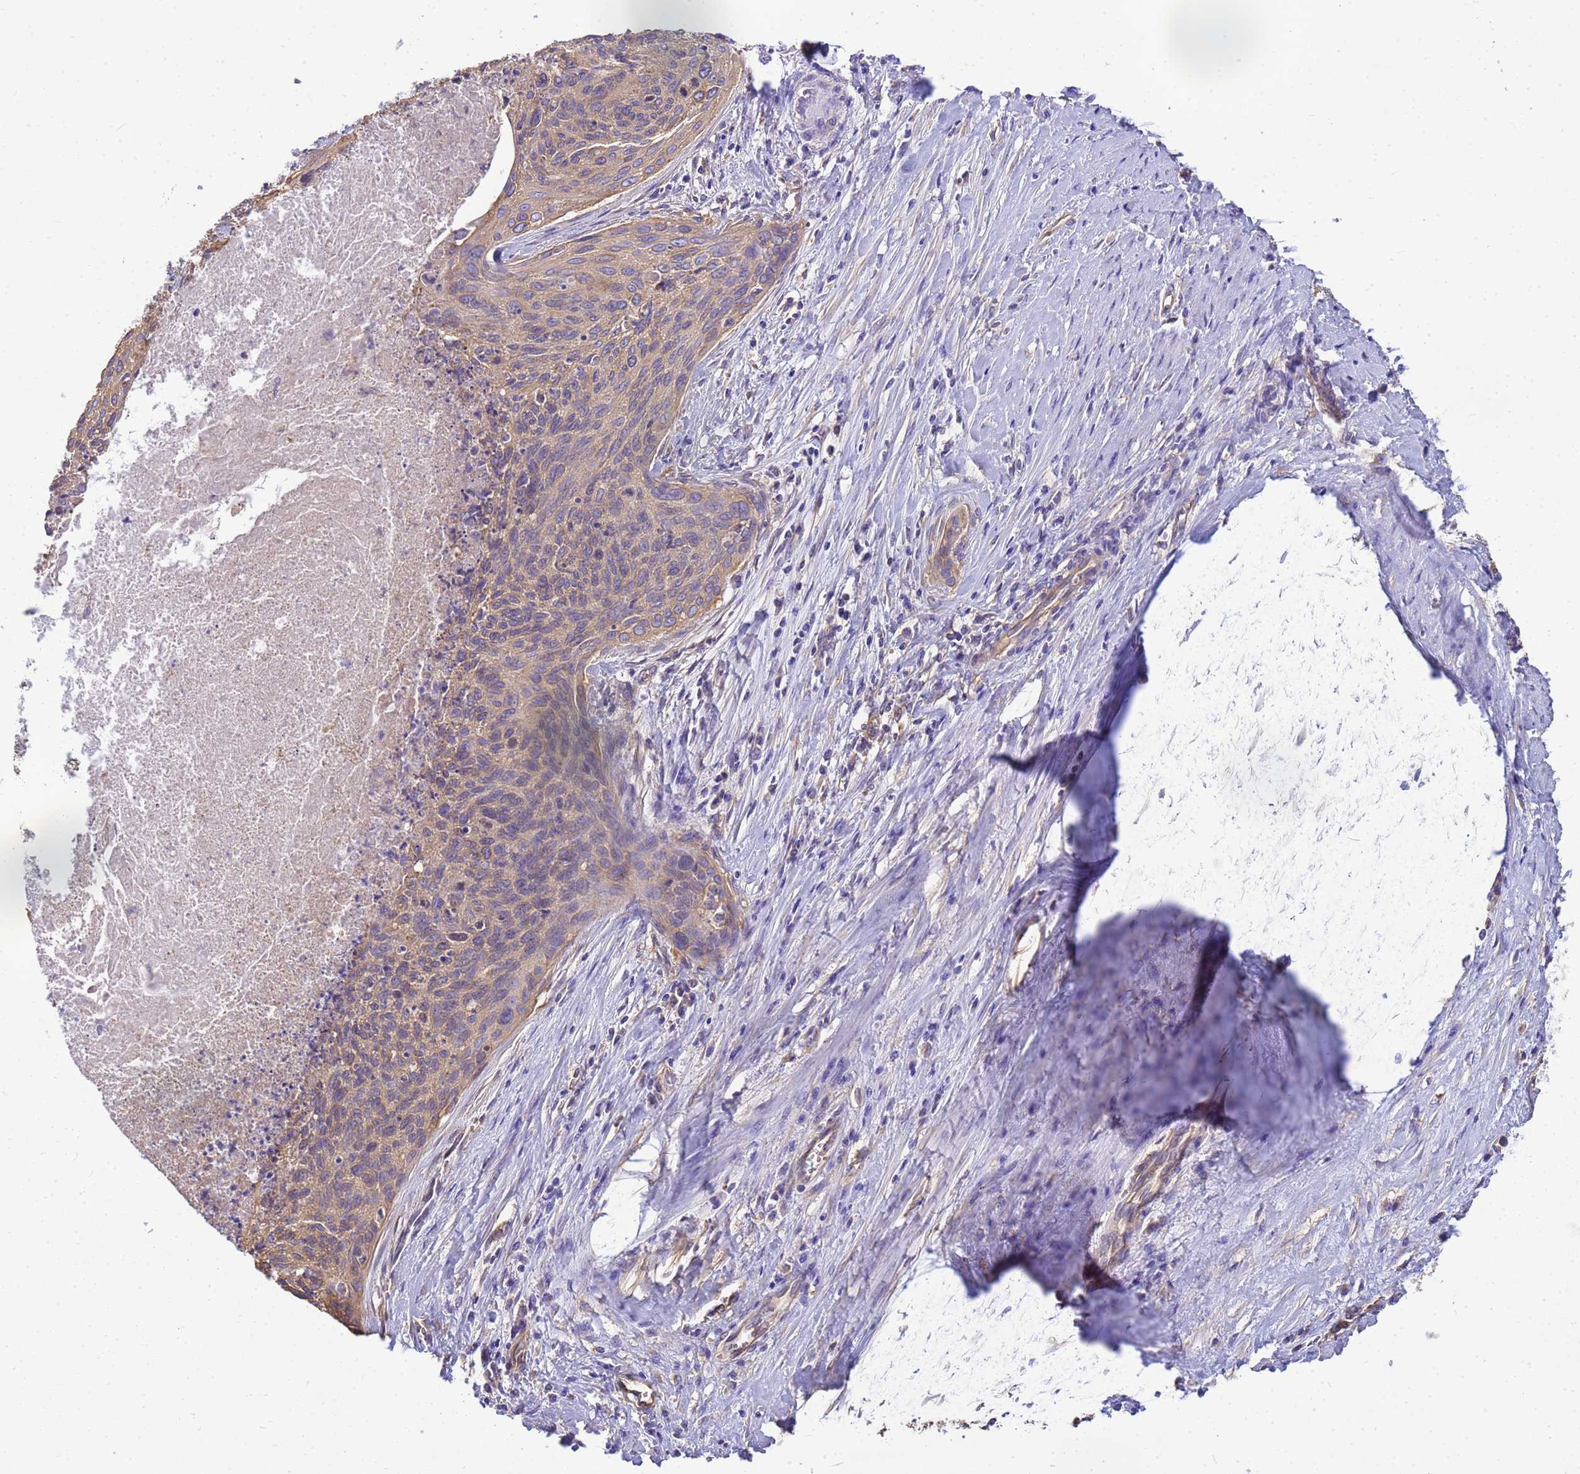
{"staining": {"intensity": "weak", "quantity": ">75%", "location": "cytoplasmic/membranous"}, "tissue": "cervical cancer", "cell_type": "Tumor cells", "image_type": "cancer", "snomed": [{"axis": "morphology", "description": "Squamous cell carcinoma, NOS"}, {"axis": "topography", "description": "Cervix"}], "caption": "This is an image of immunohistochemistry (IHC) staining of cervical cancer, which shows weak expression in the cytoplasmic/membranous of tumor cells.", "gene": "TUBB1", "patient": {"sex": "female", "age": 55}}